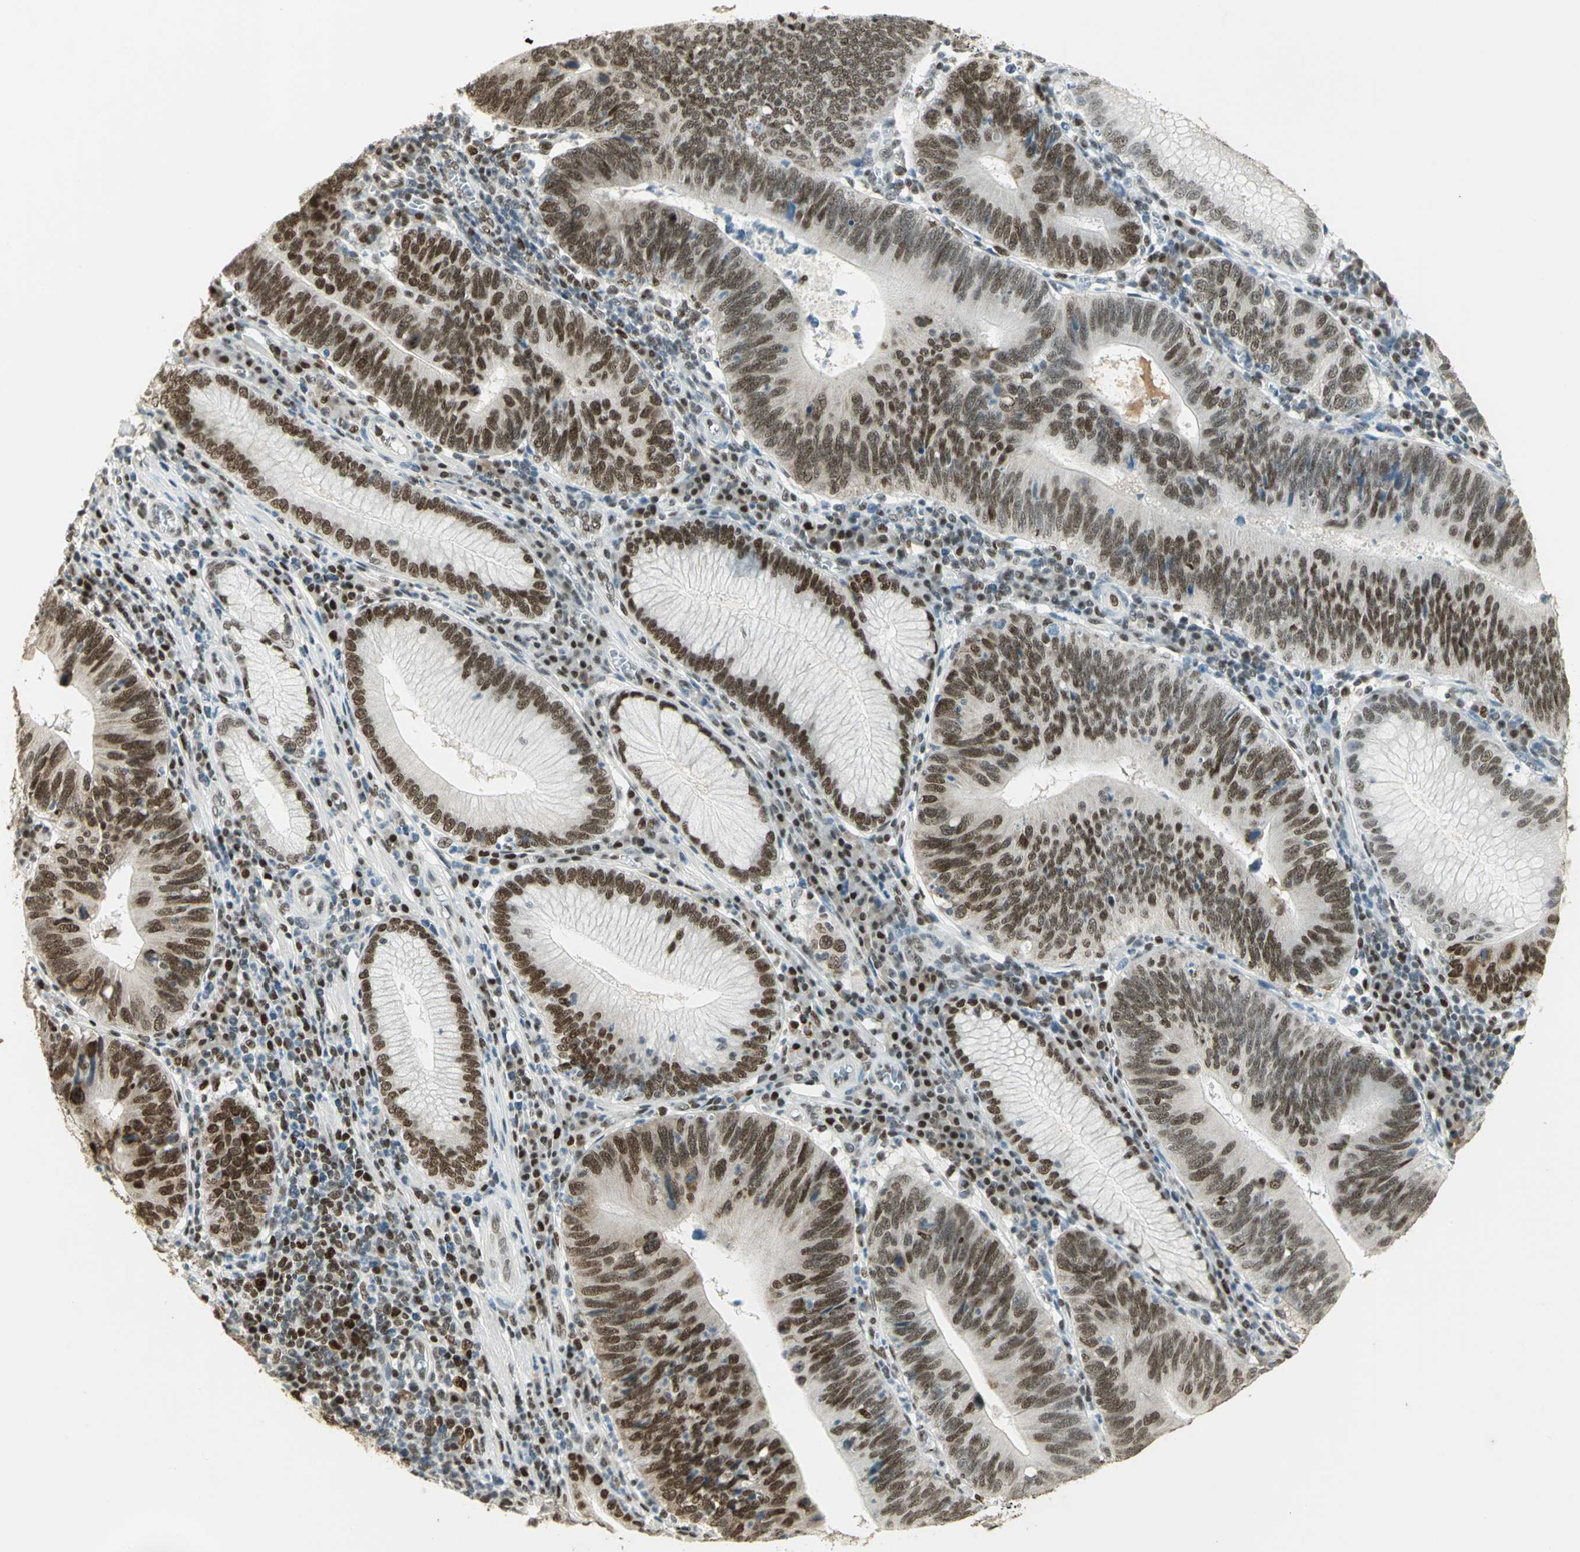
{"staining": {"intensity": "strong", "quantity": ">75%", "location": "nuclear"}, "tissue": "stomach cancer", "cell_type": "Tumor cells", "image_type": "cancer", "snomed": [{"axis": "morphology", "description": "Adenocarcinoma, NOS"}, {"axis": "topography", "description": "Stomach"}], "caption": "Immunohistochemical staining of stomach cancer (adenocarcinoma) displays high levels of strong nuclear protein positivity in about >75% of tumor cells. Ihc stains the protein in brown and the nuclei are stained blue.", "gene": "AK6", "patient": {"sex": "male", "age": 59}}